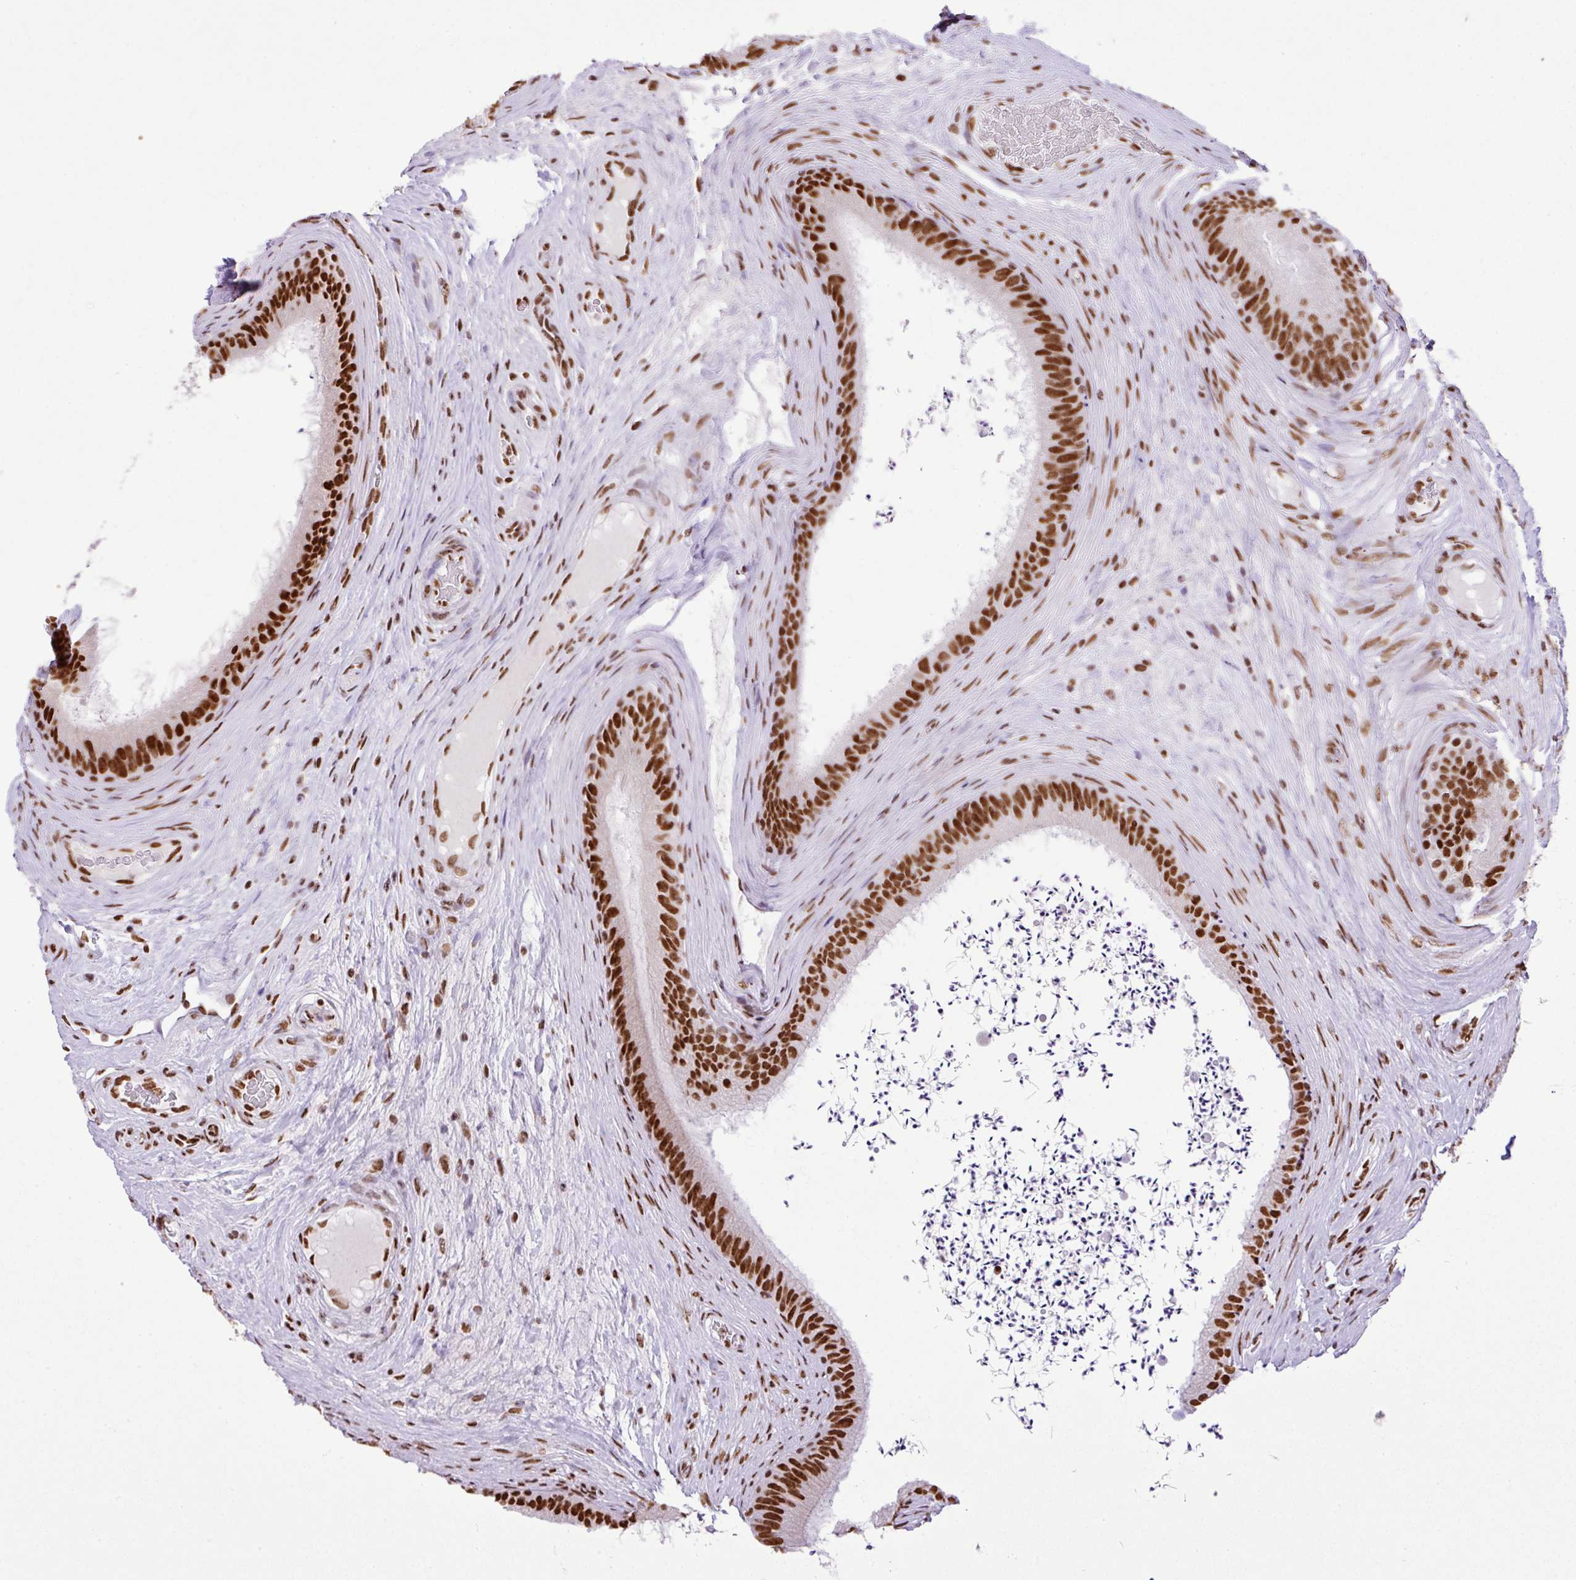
{"staining": {"intensity": "strong", "quantity": ">75%", "location": "nuclear"}, "tissue": "epididymis", "cell_type": "Glandular cells", "image_type": "normal", "snomed": [{"axis": "morphology", "description": "Normal tissue, NOS"}, {"axis": "topography", "description": "Testis"}, {"axis": "topography", "description": "Epididymis"}], "caption": "A photomicrograph of epididymis stained for a protein shows strong nuclear brown staining in glandular cells.", "gene": "RARG", "patient": {"sex": "male", "age": 41}}